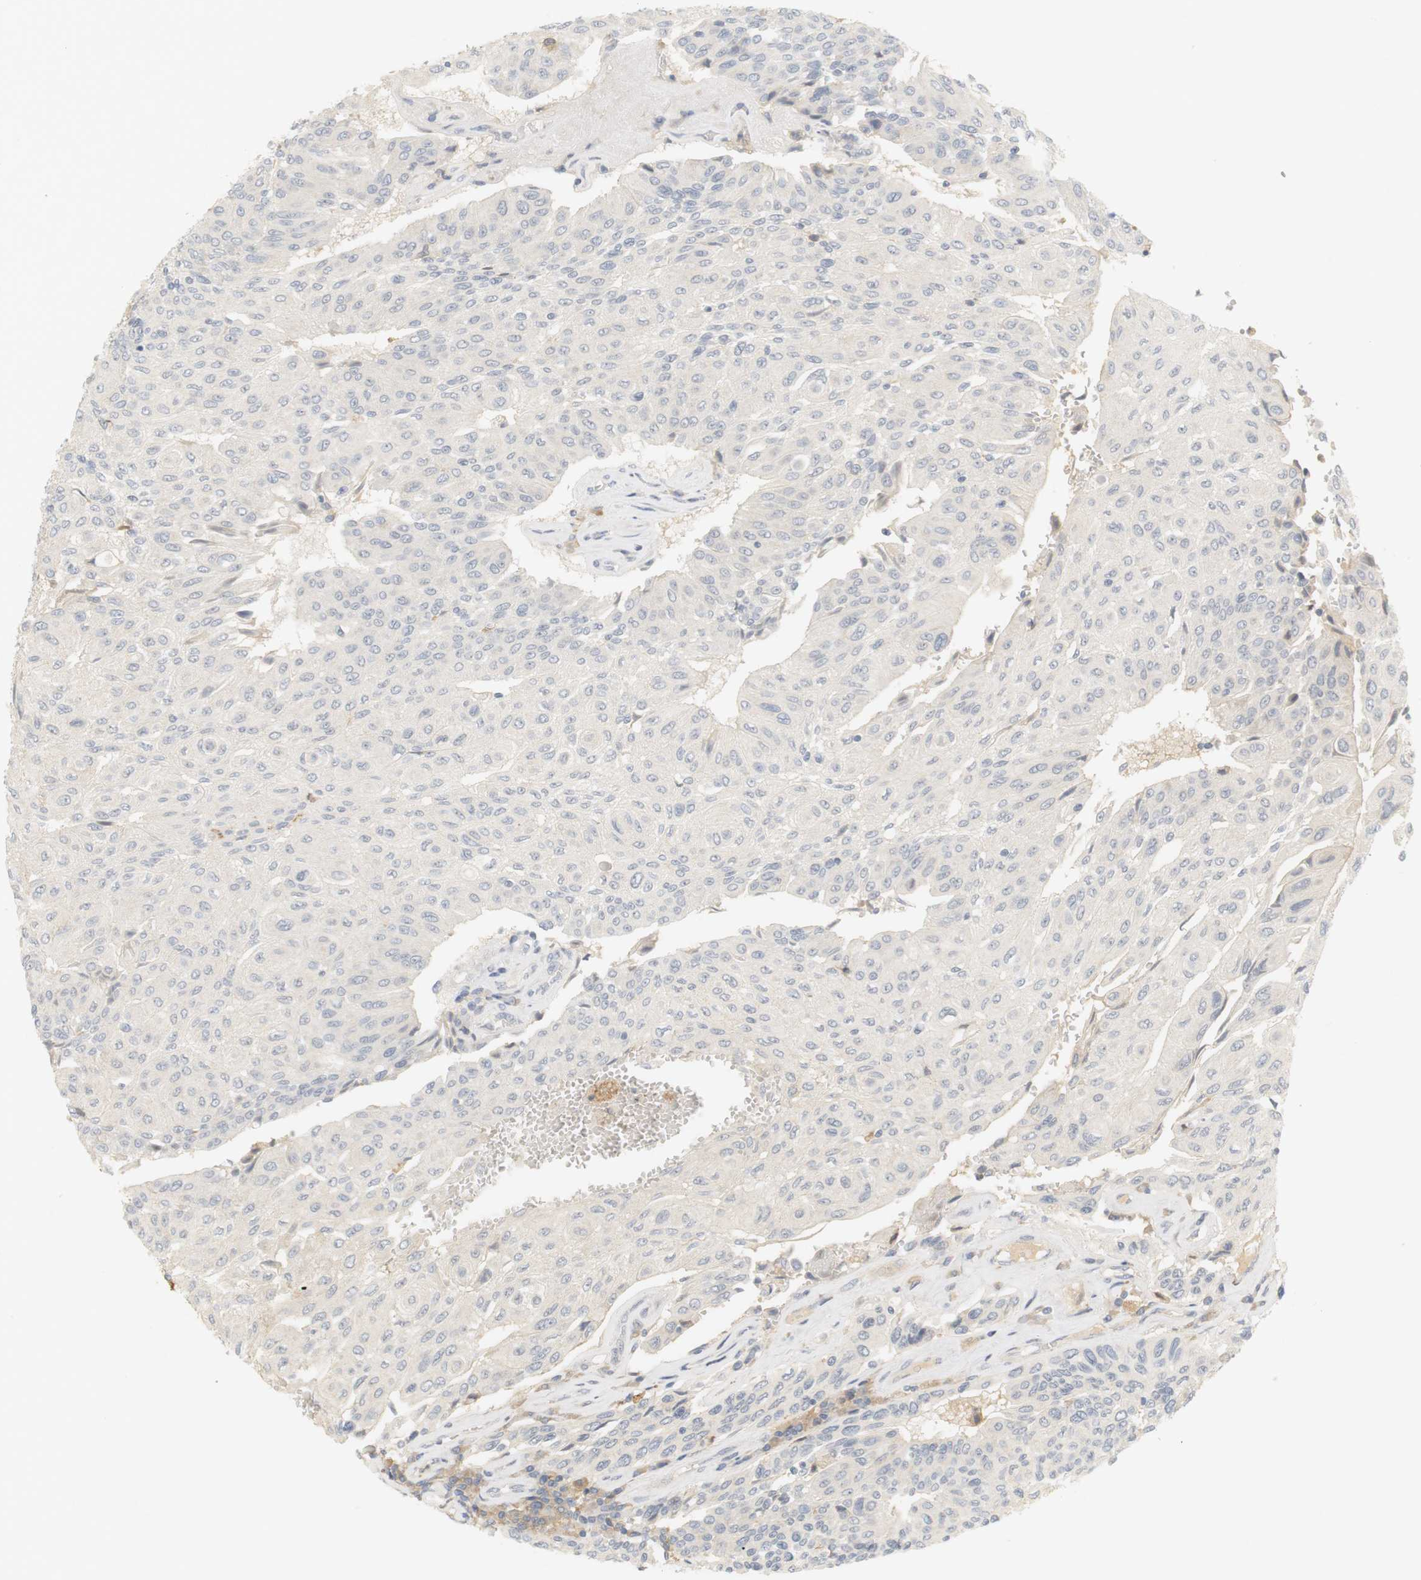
{"staining": {"intensity": "negative", "quantity": "none", "location": "none"}, "tissue": "urothelial cancer", "cell_type": "Tumor cells", "image_type": "cancer", "snomed": [{"axis": "morphology", "description": "Urothelial carcinoma, High grade"}, {"axis": "topography", "description": "Urinary bladder"}], "caption": "A high-resolution image shows IHC staining of urothelial carcinoma (high-grade), which shows no significant staining in tumor cells.", "gene": "RTN3", "patient": {"sex": "male", "age": 66}}